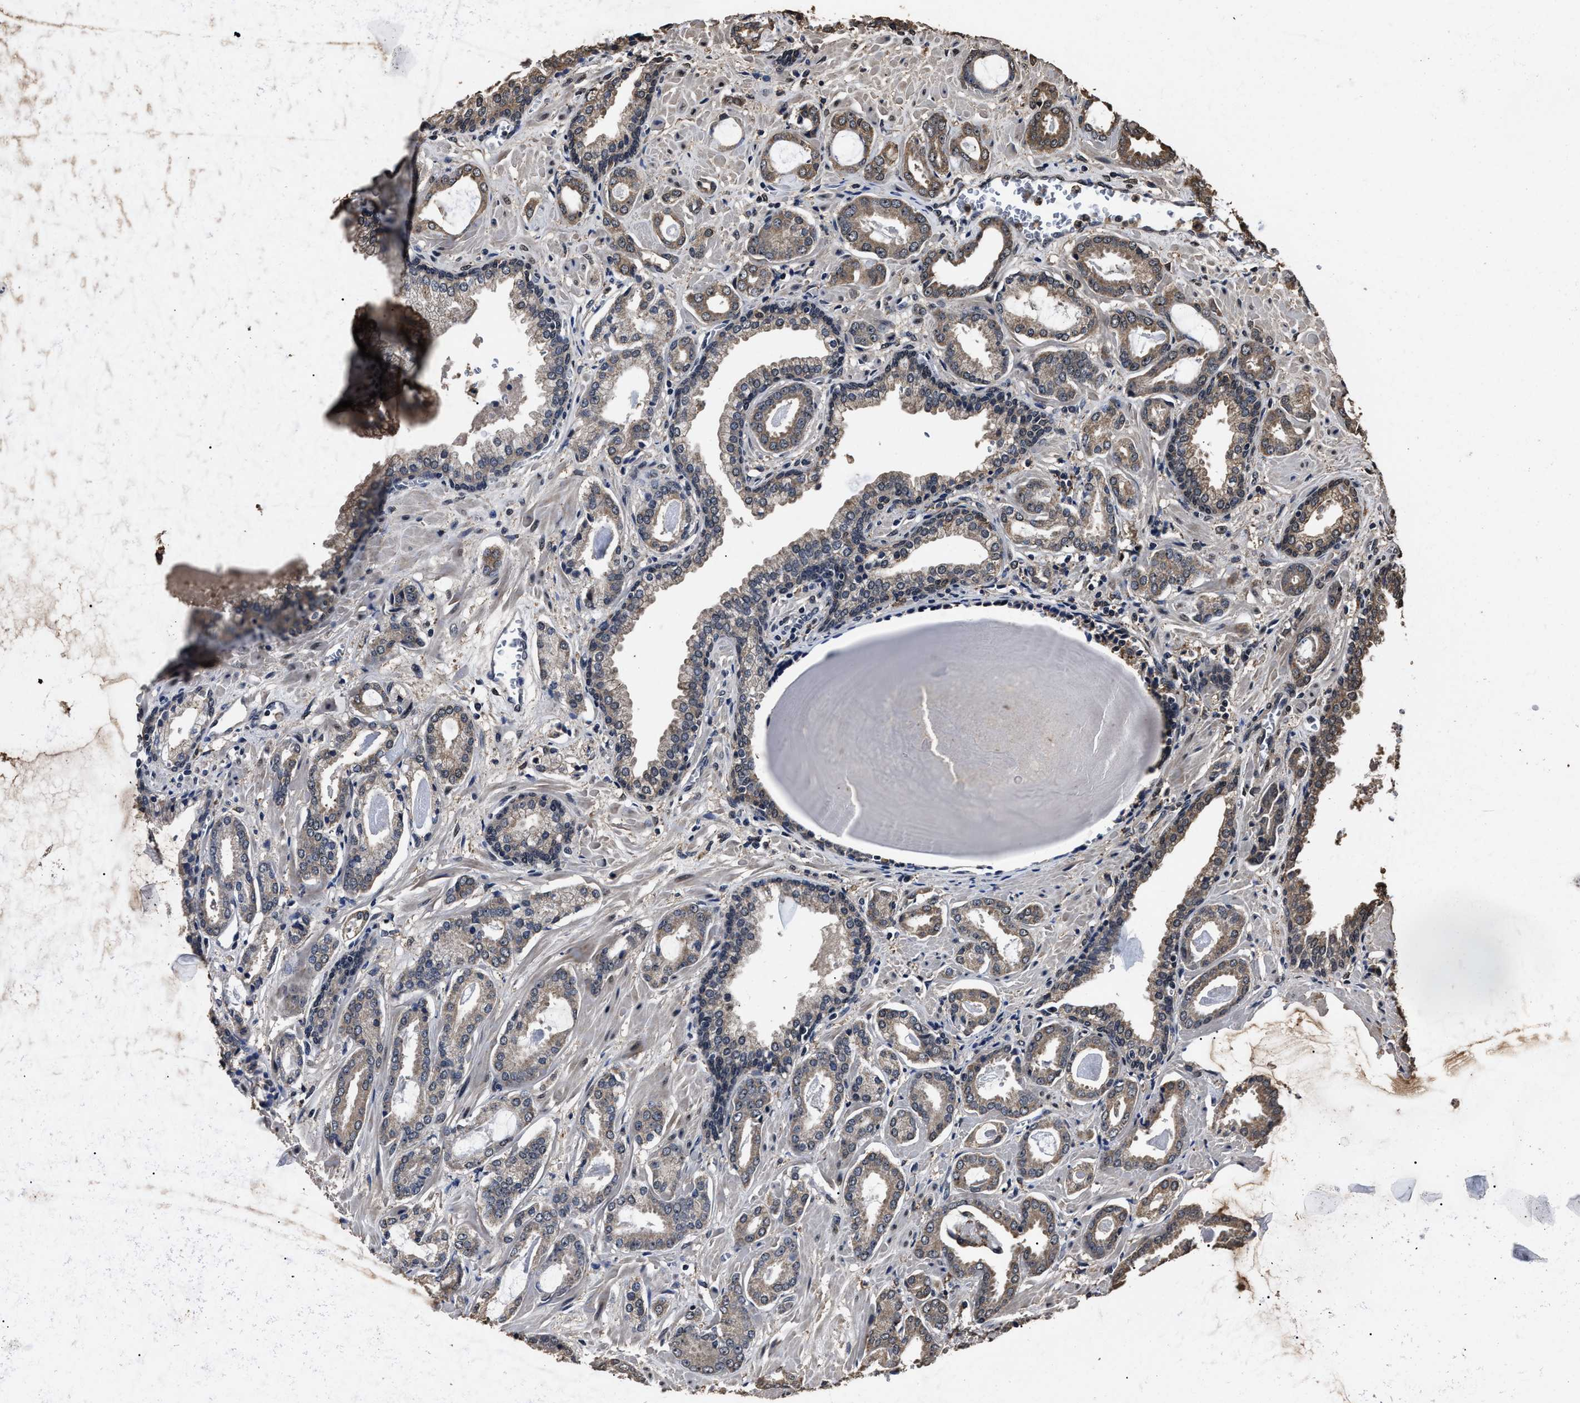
{"staining": {"intensity": "weak", "quantity": "<25%", "location": "cytoplasmic/membranous"}, "tissue": "prostate cancer", "cell_type": "Tumor cells", "image_type": "cancer", "snomed": [{"axis": "morphology", "description": "Adenocarcinoma, Low grade"}, {"axis": "topography", "description": "Prostate"}], "caption": "High power microscopy photomicrograph of an immunohistochemistry (IHC) micrograph of prostate cancer (adenocarcinoma (low-grade)), revealing no significant staining in tumor cells.", "gene": "RSBN1L", "patient": {"sex": "male", "age": 53}}